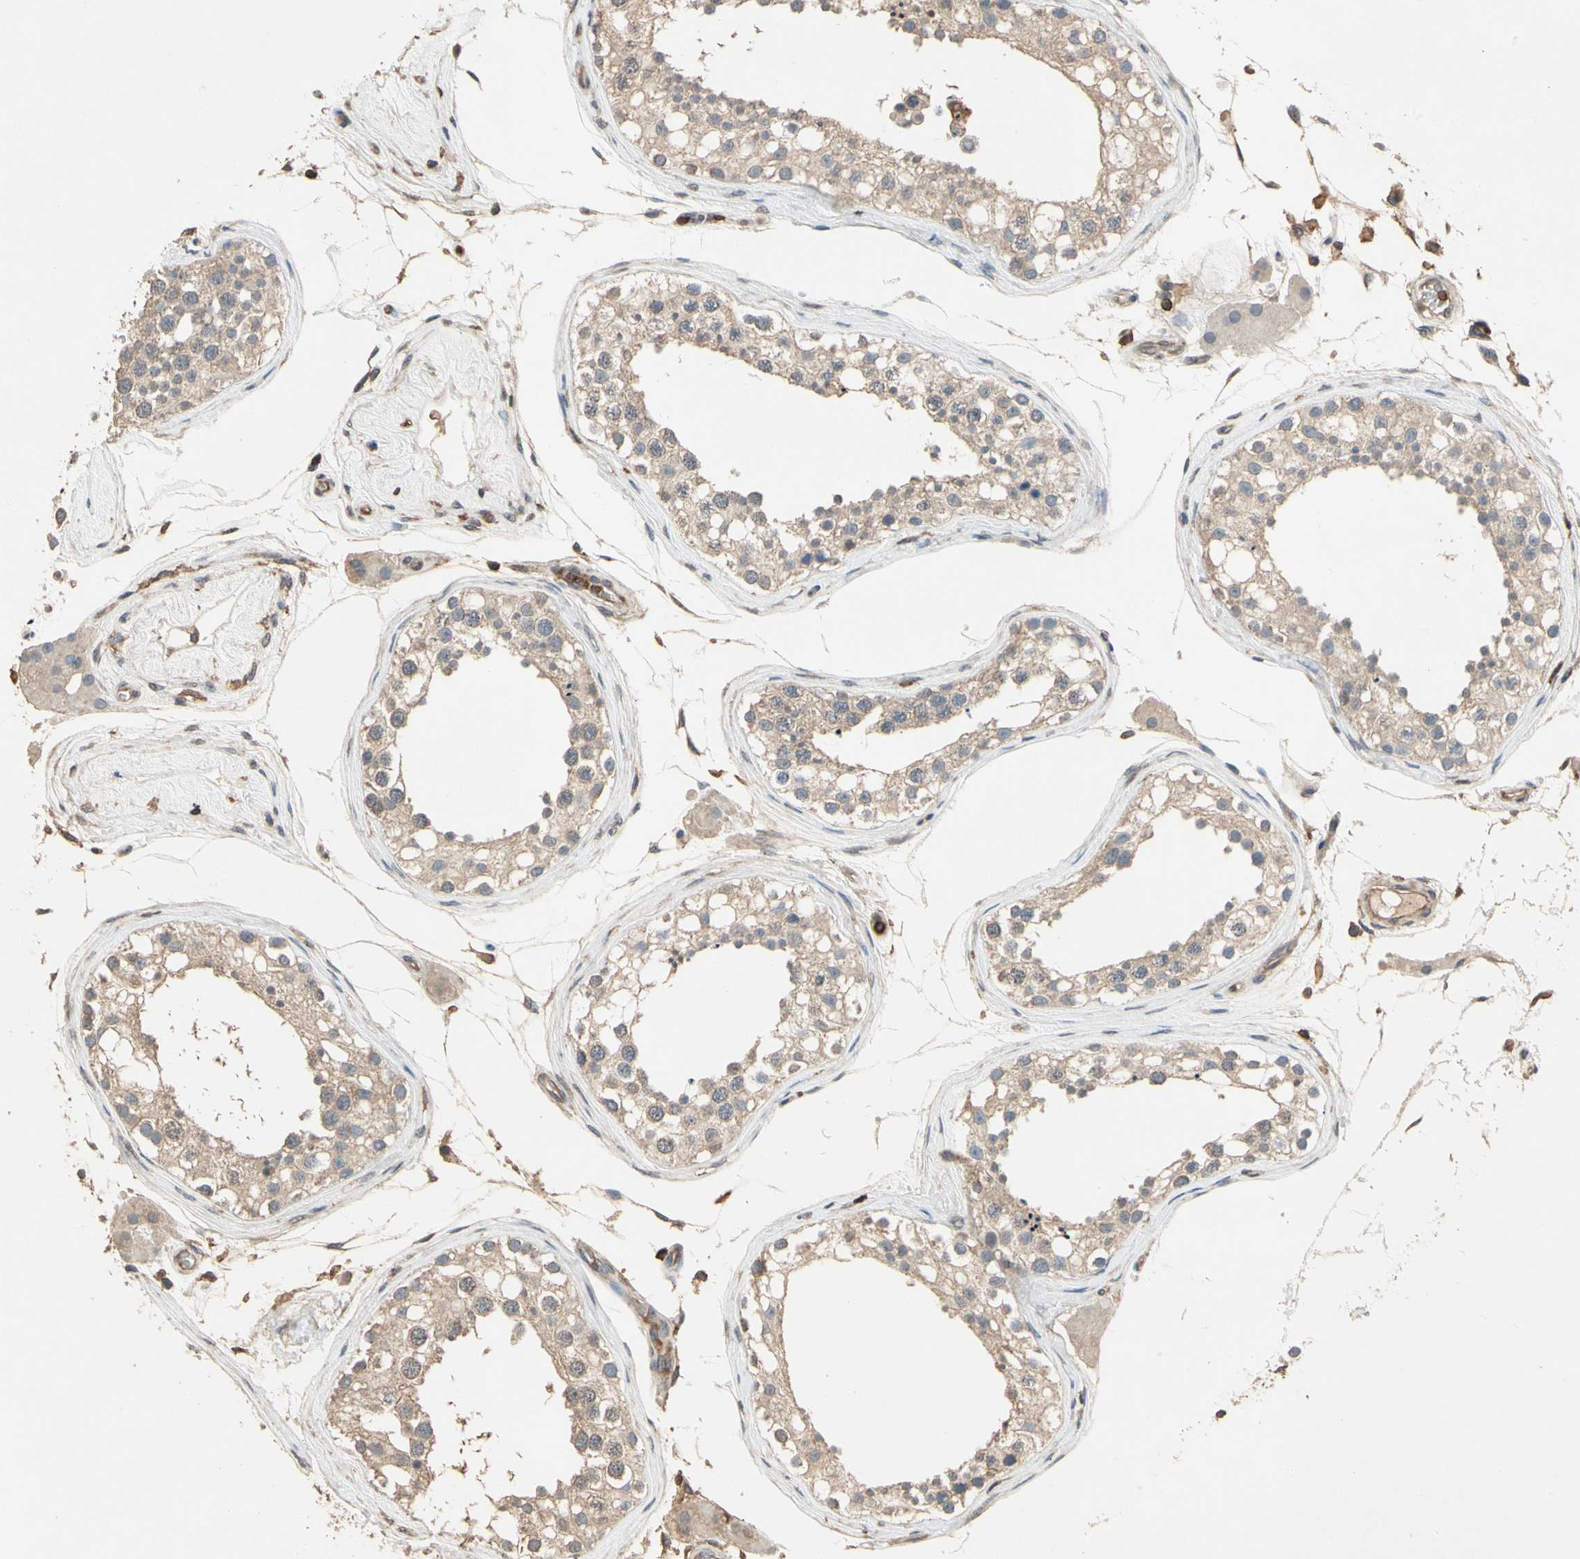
{"staining": {"intensity": "weak", "quantity": ">75%", "location": "cytoplasmic/membranous"}, "tissue": "testis", "cell_type": "Cells in seminiferous ducts", "image_type": "normal", "snomed": [{"axis": "morphology", "description": "Normal tissue, NOS"}, {"axis": "topography", "description": "Testis"}], "caption": "Testis stained for a protein (brown) displays weak cytoplasmic/membranous positive staining in approximately >75% of cells in seminiferous ducts.", "gene": "MAP3K10", "patient": {"sex": "male", "age": 68}}